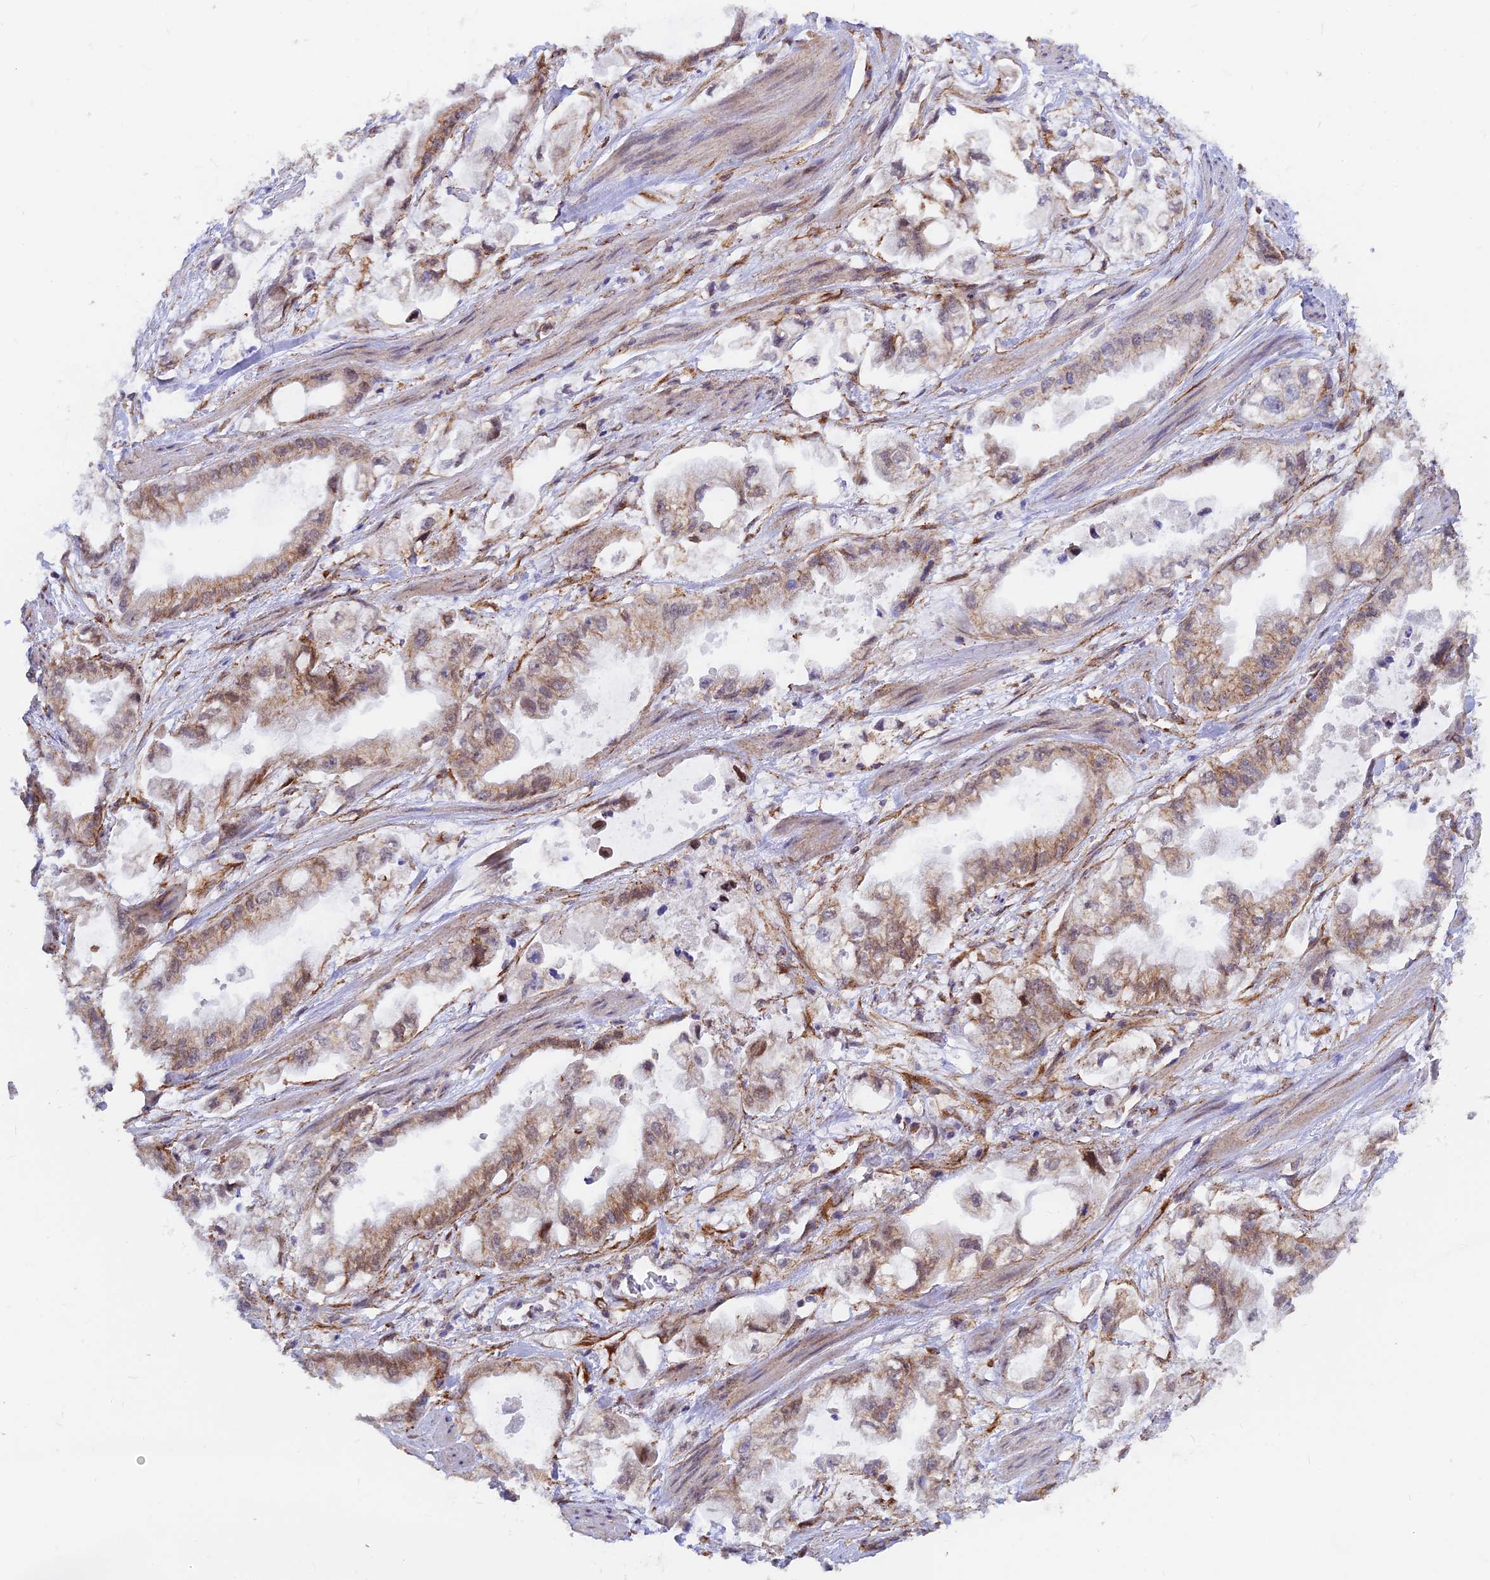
{"staining": {"intensity": "moderate", "quantity": "<25%", "location": "cytoplasmic/membranous,nuclear"}, "tissue": "stomach cancer", "cell_type": "Tumor cells", "image_type": "cancer", "snomed": [{"axis": "morphology", "description": "Adenocarcinoma, NOS"}, {"axis": "topography", "description": "Stomach"}], "caption": "Stomach adenocarcinoma stained with a protein marker demonstrates moderate staining in tumor cells.", "gene": "VSTM2L", "patient": {"sex": "male", "age": 62}}